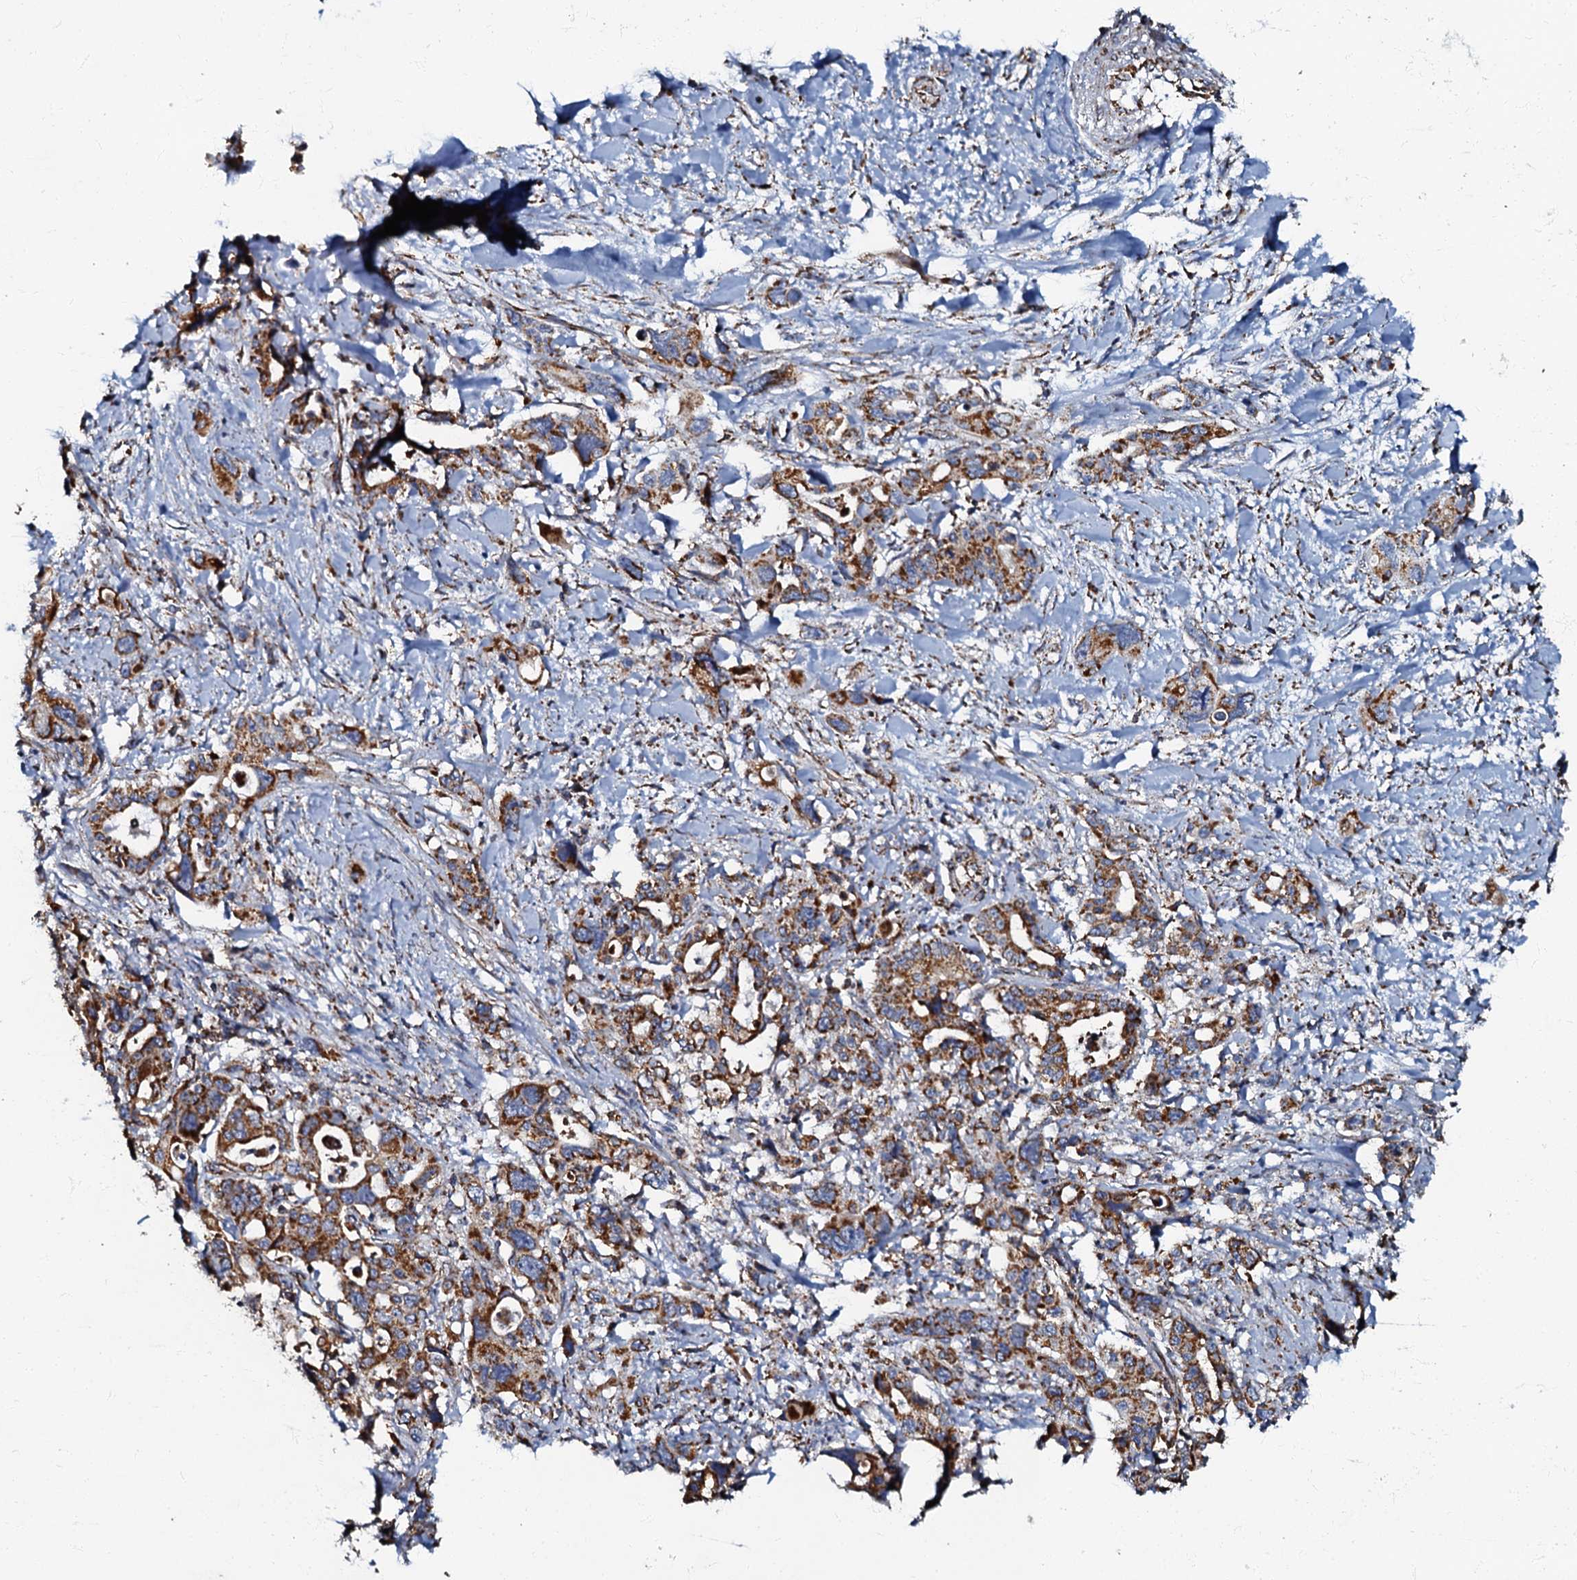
{"staining": {"intensity": "strong", "quantity": ">75%", "location": "cytoplasmic/membranous"}, "tissue": "pancreatic cancer", "cell_type": "Tumor cells", "image_type": "cancer", "snomed": [{"axis": "morphology", "description": "Adenocarcinoma, NOS"}, {"axis": "topography", "description": "Pancreas"}], "caption": "Protein staining by immunohistochemistry displays strong cytoplasmic/membranous expression in approximately >75% of tumor cells in pancreatic cancer (adenocarcinoma).", "gene": "NDUFA12", "patient": {"sex": "male", "age": 46}}